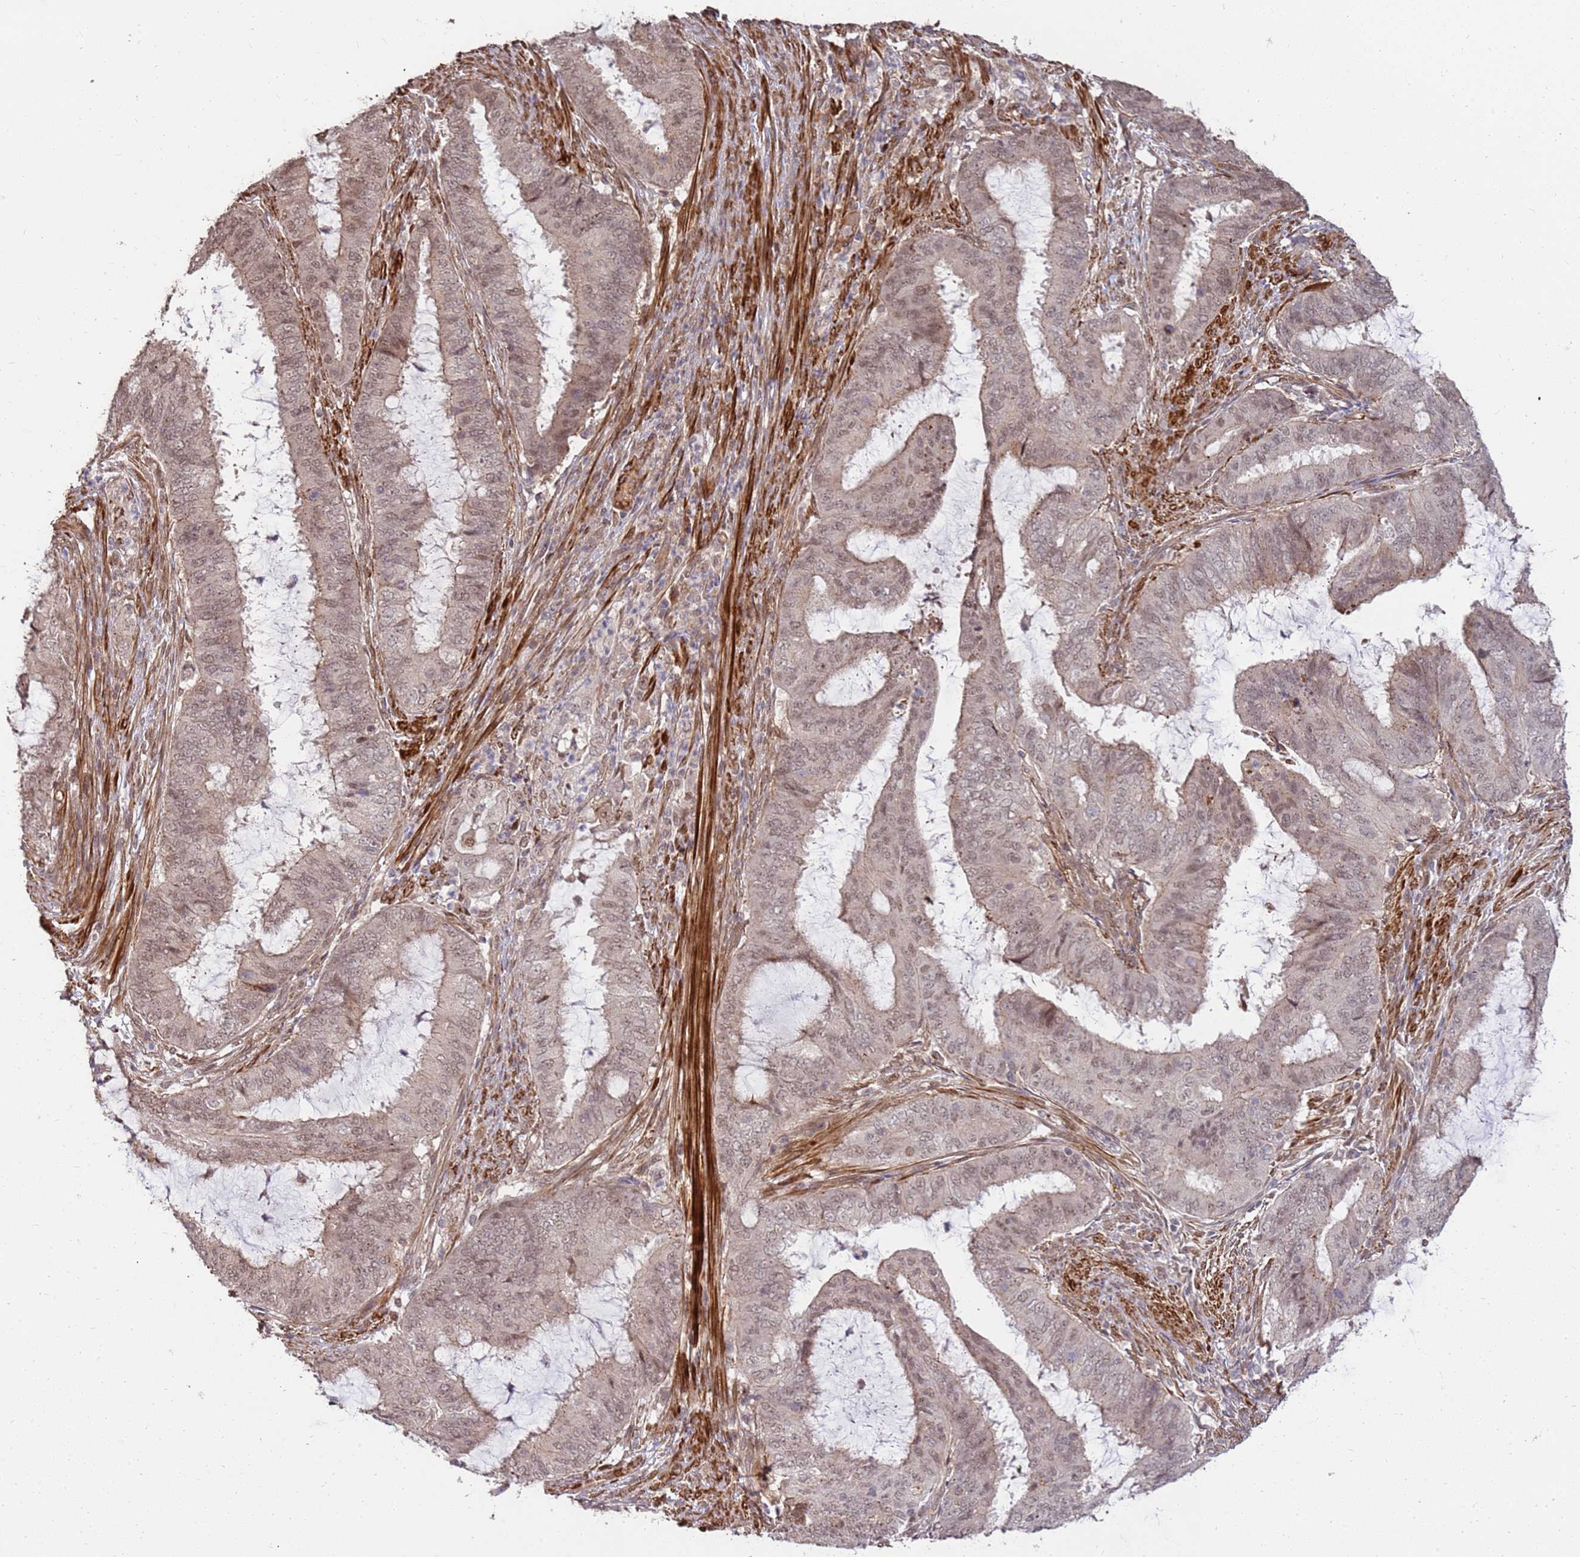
{"staining": {"intensity": "weak", "quantity": ">75%", "location": "nuclear"}, "tissue": "endometrial cancer", "cell_type": "Tumor cells", "image_type": "cancer", "snomed": [{"axis": "morphology", "description": "Adenocarcinoma, NOS"}, {"axis": "topography", "description": "Endometrium"}], "caption": "Endometrial cancer tissue exhibits weak nuclear staining in about >75% of tumor cells", "gene": "ST18", "patient": {"sex": "female", "age": 51}}